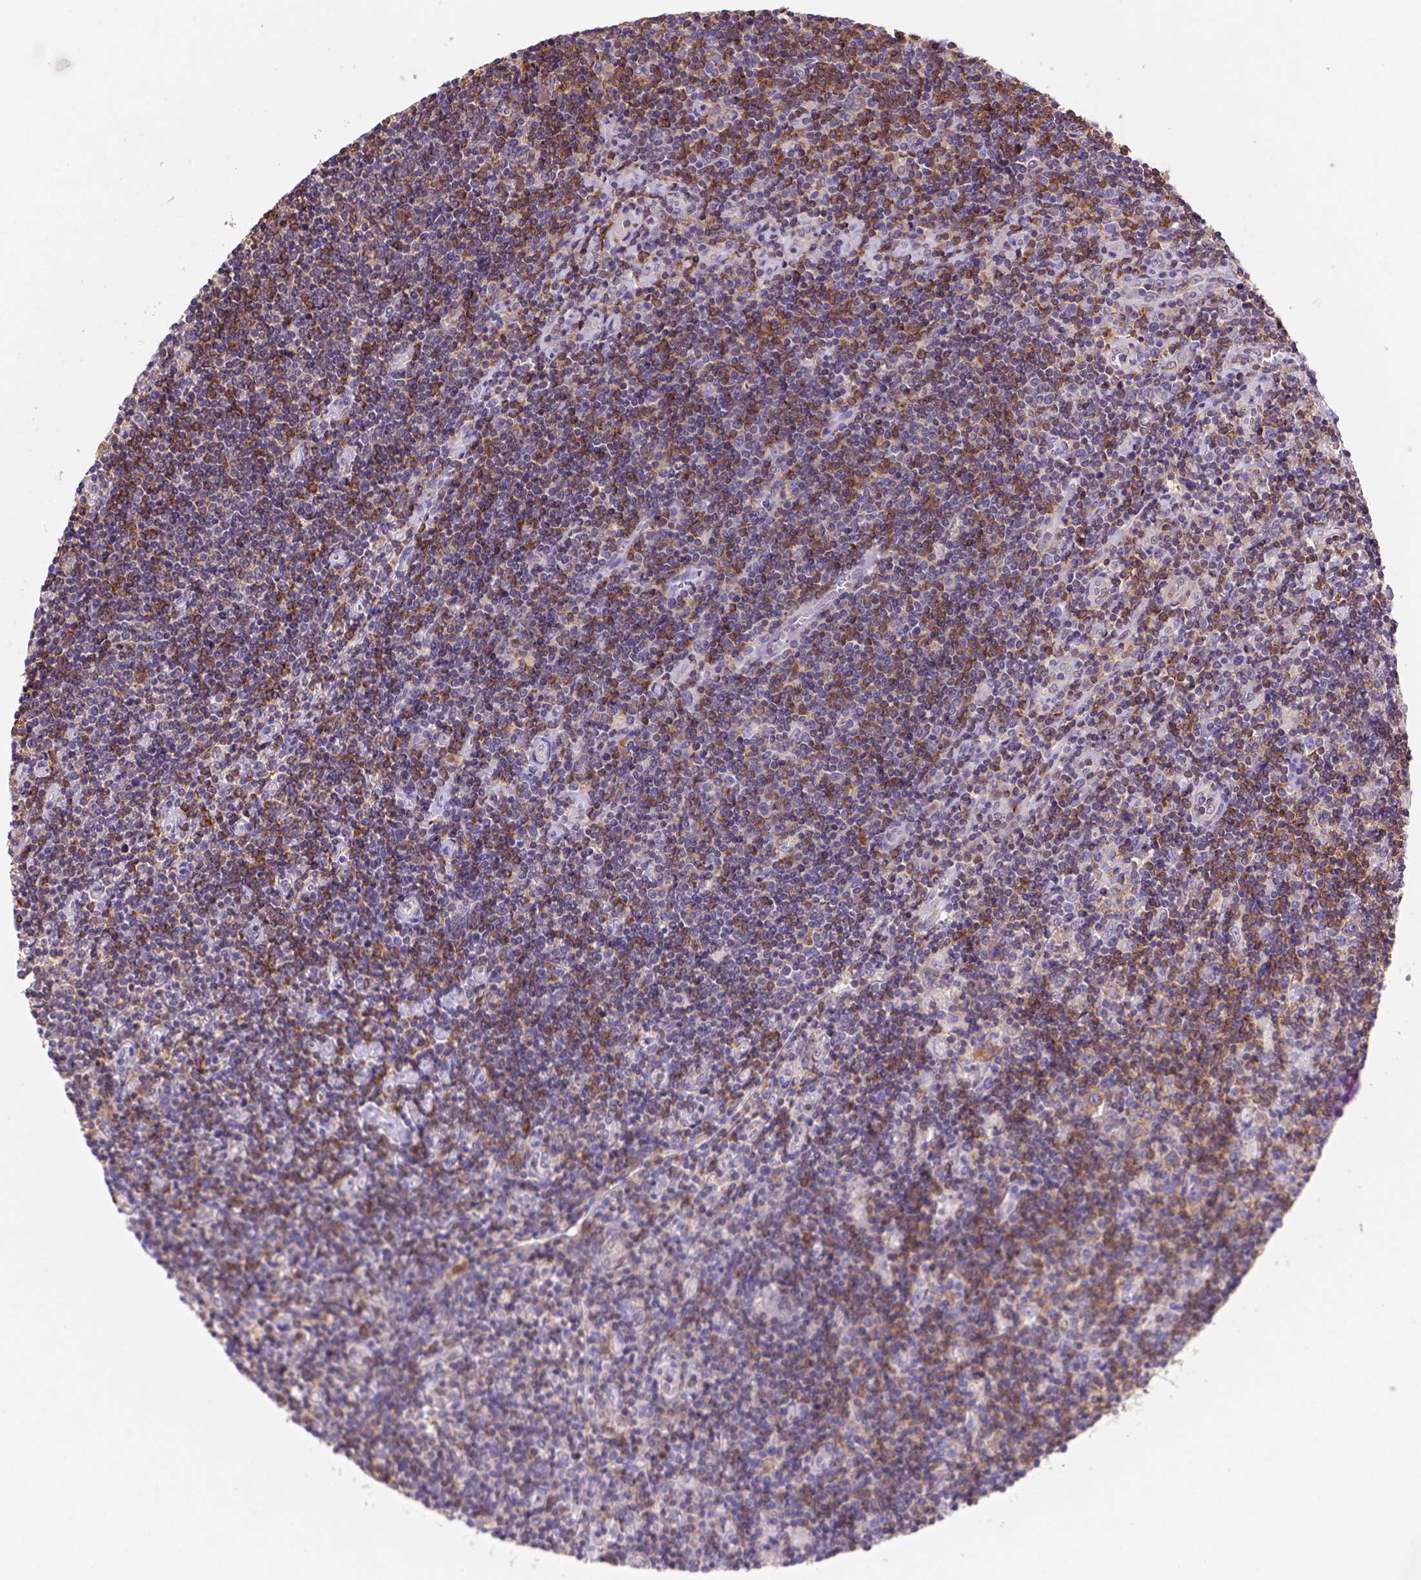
{"staining": {"intensity": "weak", "quantity": ">75%", "location": "cytoplasmic/membranous"}, "tissue": "lymphoma", "cell_type": "Tumor cells", "image_type": "cancer", "snomed": [{"axis": "morphology", "description": "Hodgkin's disease, NOS"}, {"axis": "topography", "description": "Lymph node"}], "caption": "Hodgkin's disease tissue reveals weak cytoplasmic/membranous expression in about >75% of tumor cells", "gene": "INPP5D", "patient": {"sex": "male", "age": 40}}